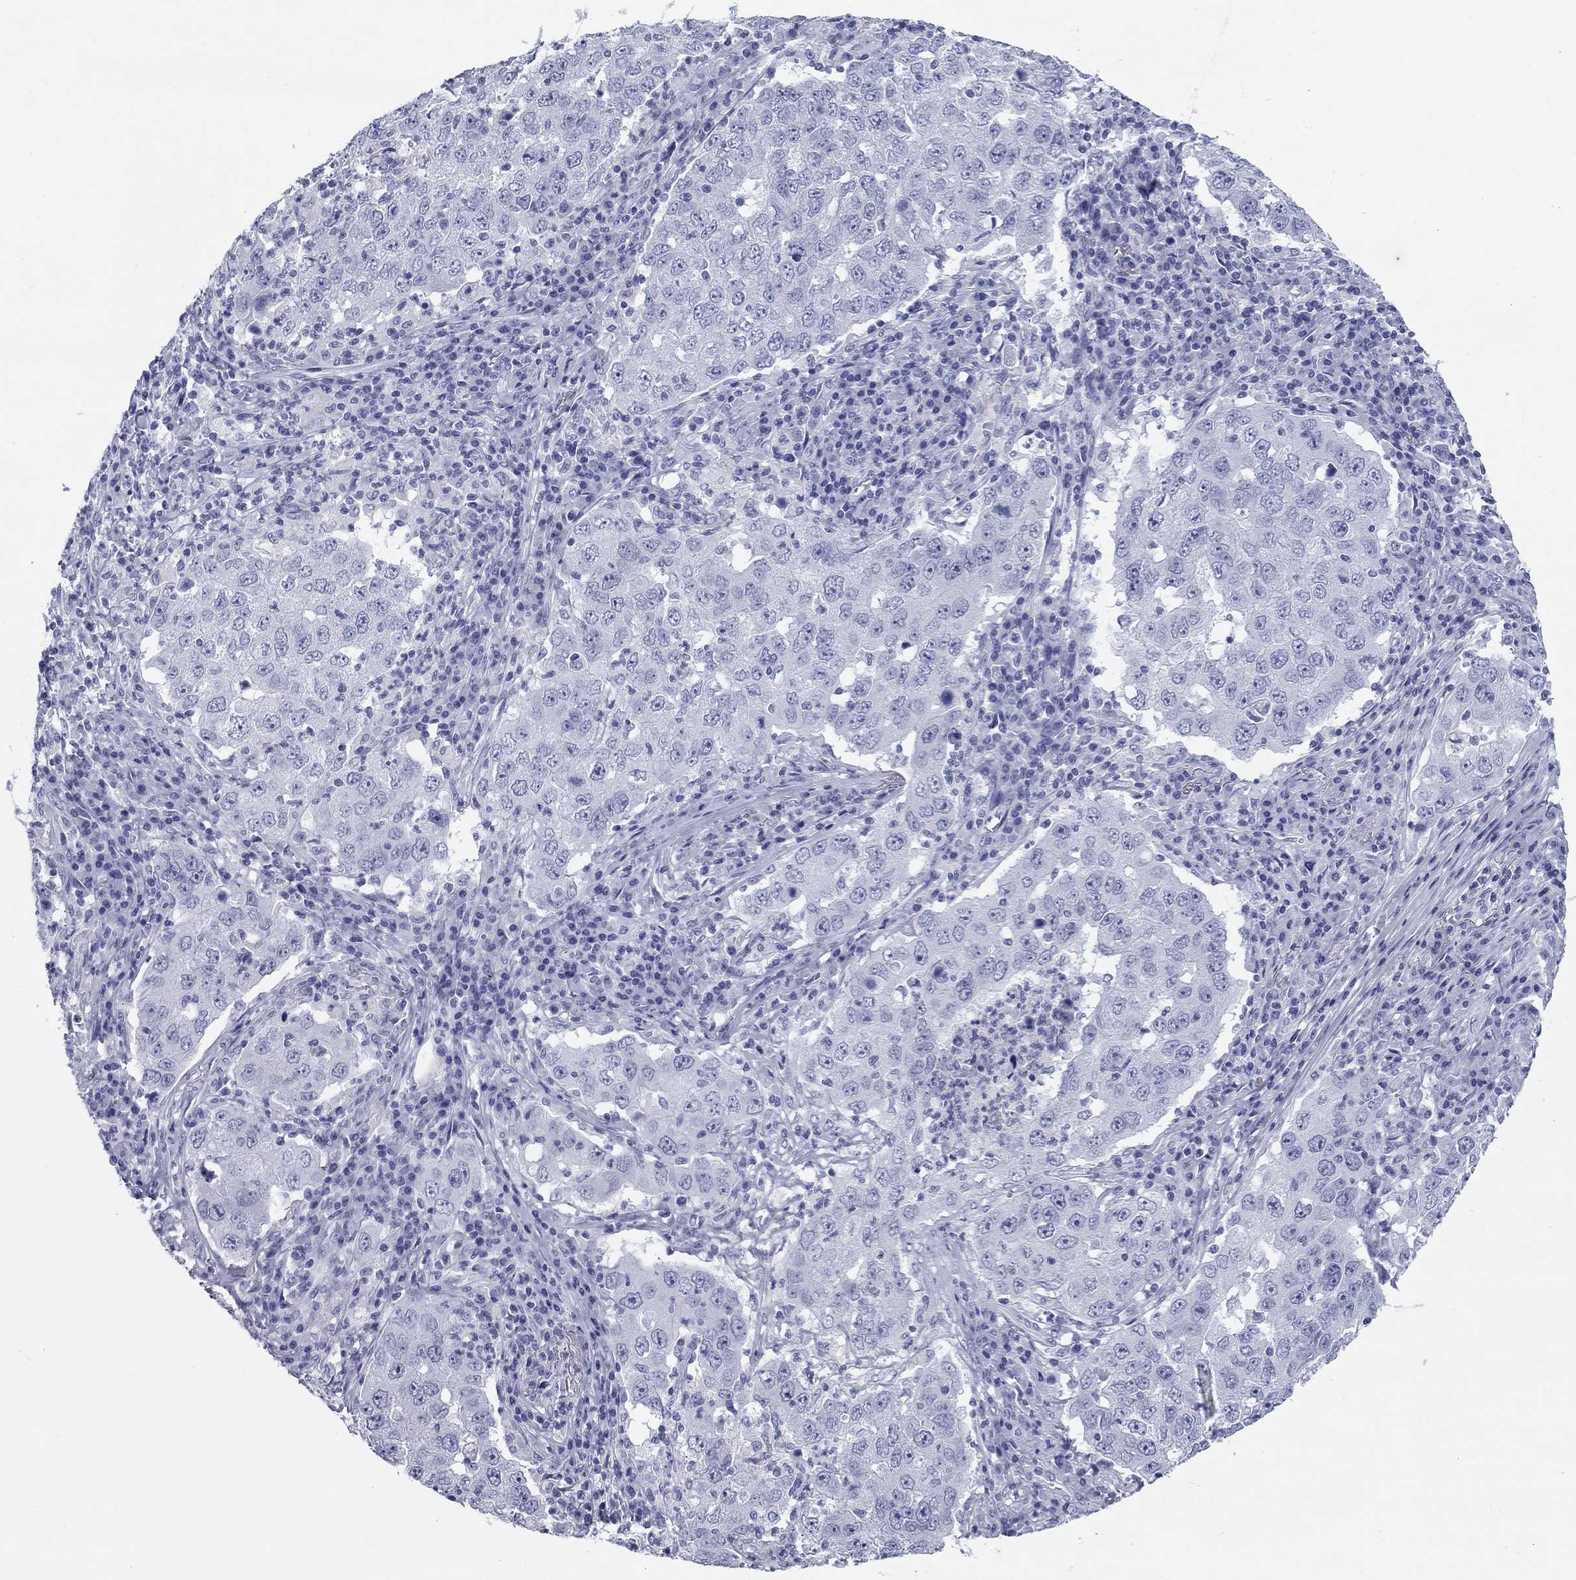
{"staining": {"intensity": "negative", "quantity": "none", "location": "none"}, "tissue": "lung cancer", "cell_type": "Tumor cells", "image_type": "cancer", "snomed": [{"axis": "morphology", "description": "Adenocarcinoma, NOS"}, {"axis": "topography", "description": "Lung"}], "caption": "Lung adenocarcinoma was stained to show a protein in brown. There is no significant staining in tumor cells.", "gene": "NPPA", "patient": {"sex": "male", "age": 73}}